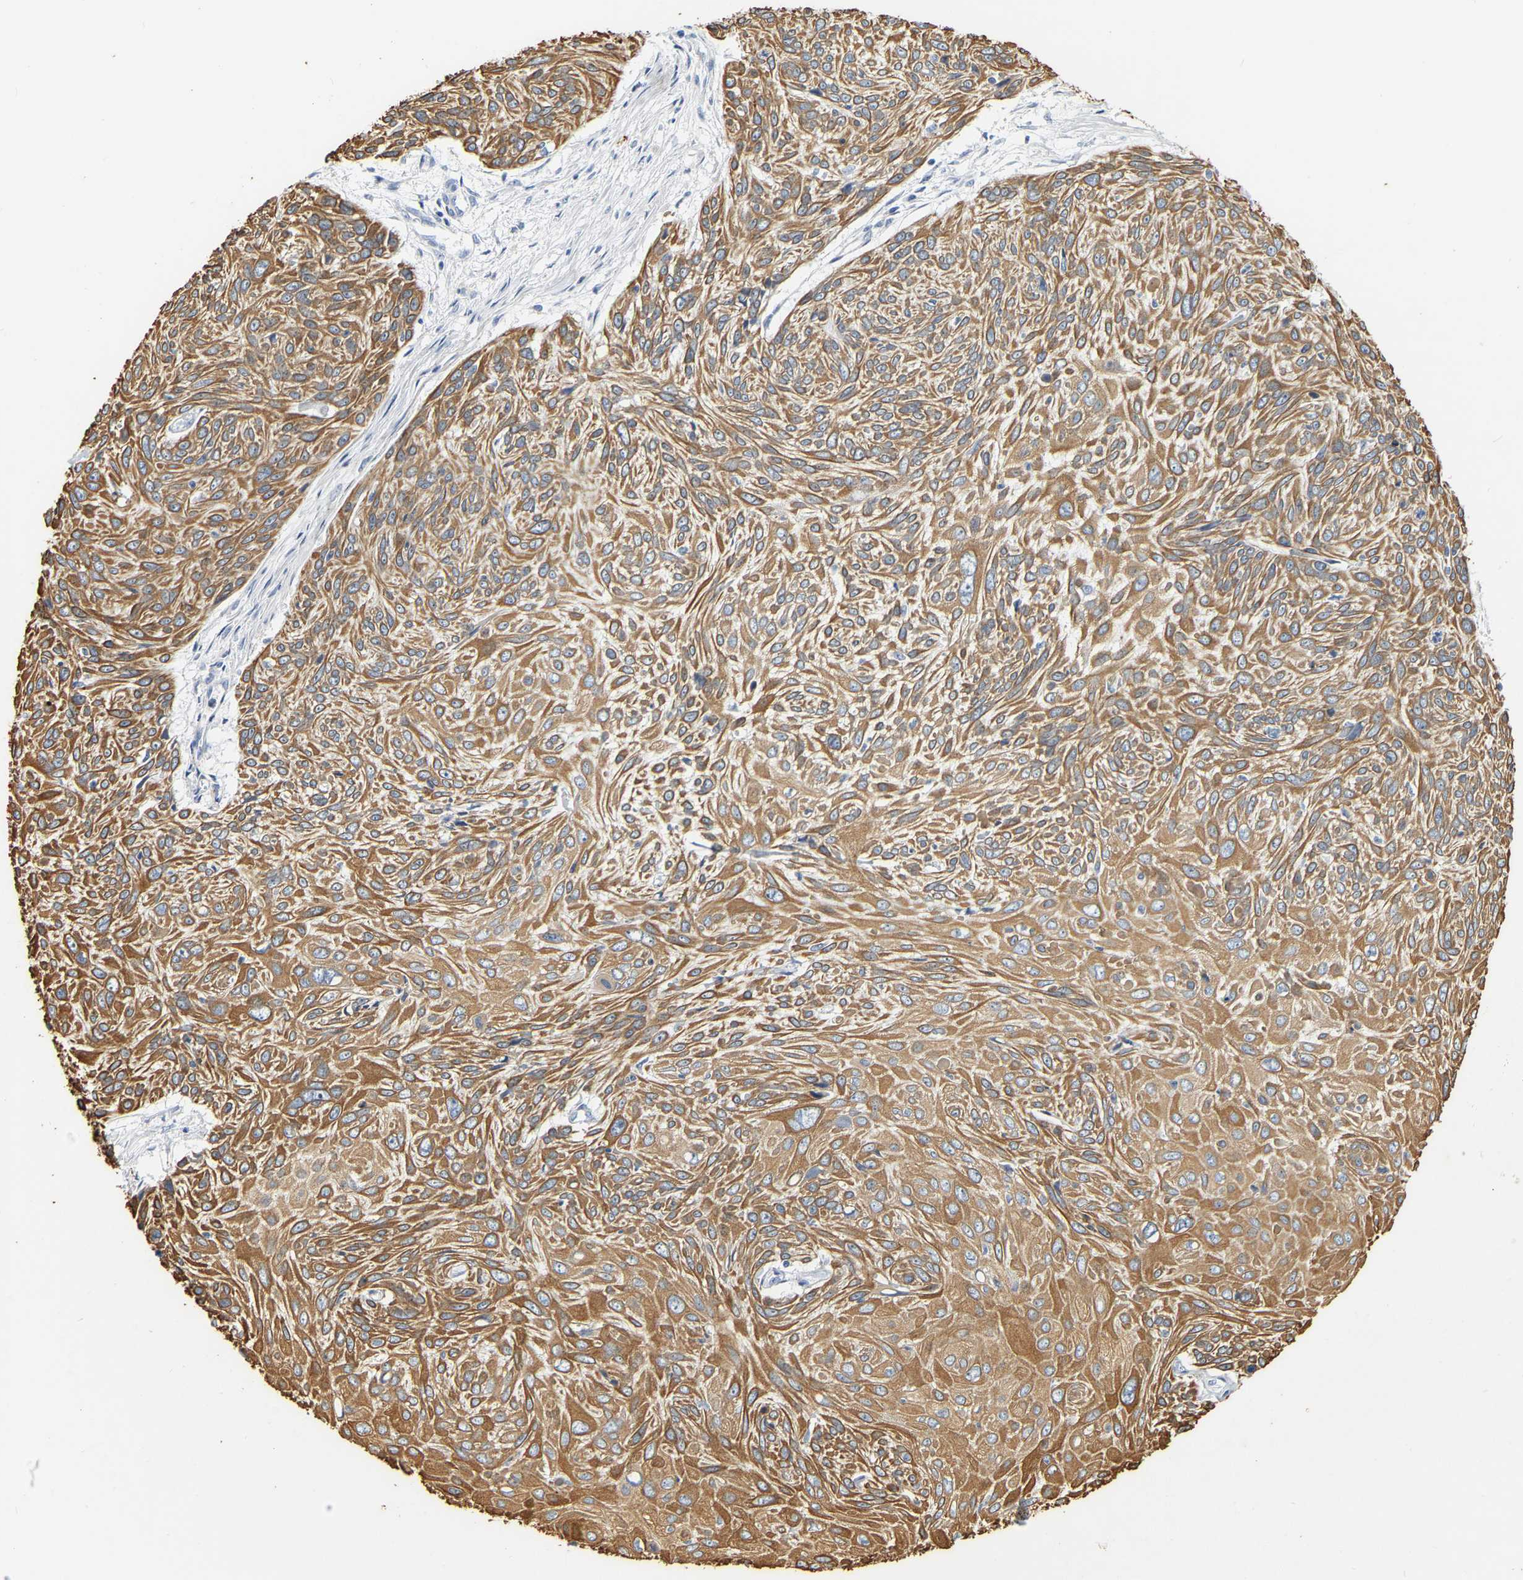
{"staining": {"intensity": "moderate", "quantity": ">75%", "location": "cytoplasmic/membranous"}, "tissue": "cervical cancer", "cell_type": "Tumor cells", "image_type": "cancer", "snomed": [{"axis": "morphology", "description": "Squamous cell carcinoma, NOS"}, {"axis": "topography", "description": "Cervix"}], "caption": "Moderate cytoplasmic/membranous expression for a protein is identified in about >75% of tumor cells of cervical cancer (squamous cell carcinoma) using immunohistochemistry (IHC).", "gene": "KRT76", "patient": {"sex": "female", "age": 51}}